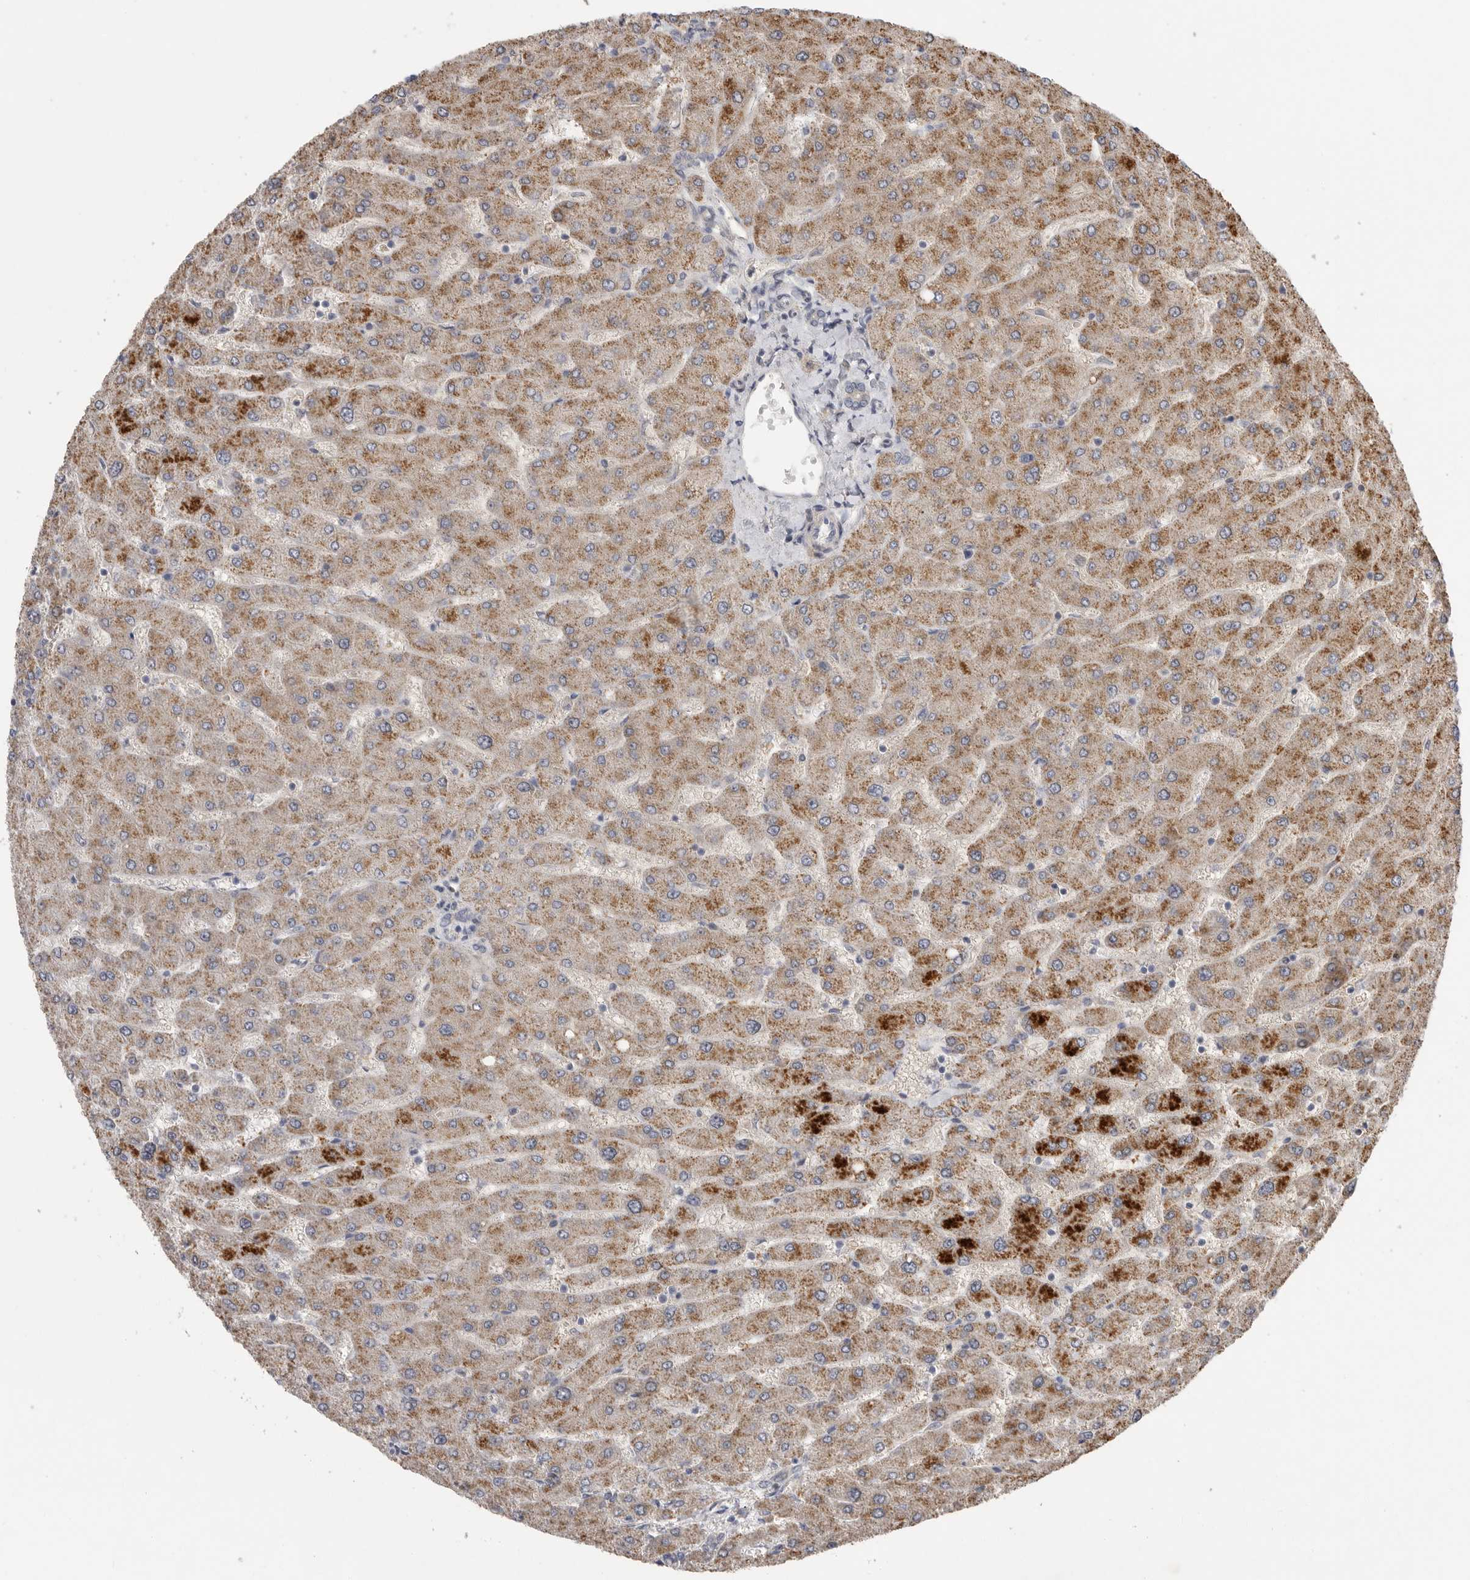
{"staining": {"intensity": "weak", "quantity": "<25%", "location": "cytoplasmic/membranous"}, "tissue": "liver", "cell_type": "Cholangiocytes", "image_type": "normal", "snomed": [{"axis": "morphology", "description": "Normal tissue, NOS"}, {"axis": "topography", "description": "Liver"}], "caption": "Immunohistochemistry photomicrograph of benign liver: liver stained with DAB (3,3'-diaminobenzidine) demonstrates no significant protein positivity in cholangiocytes.", "gene": "FBXO43", "patient": {"sex": "male", "age": 55}}